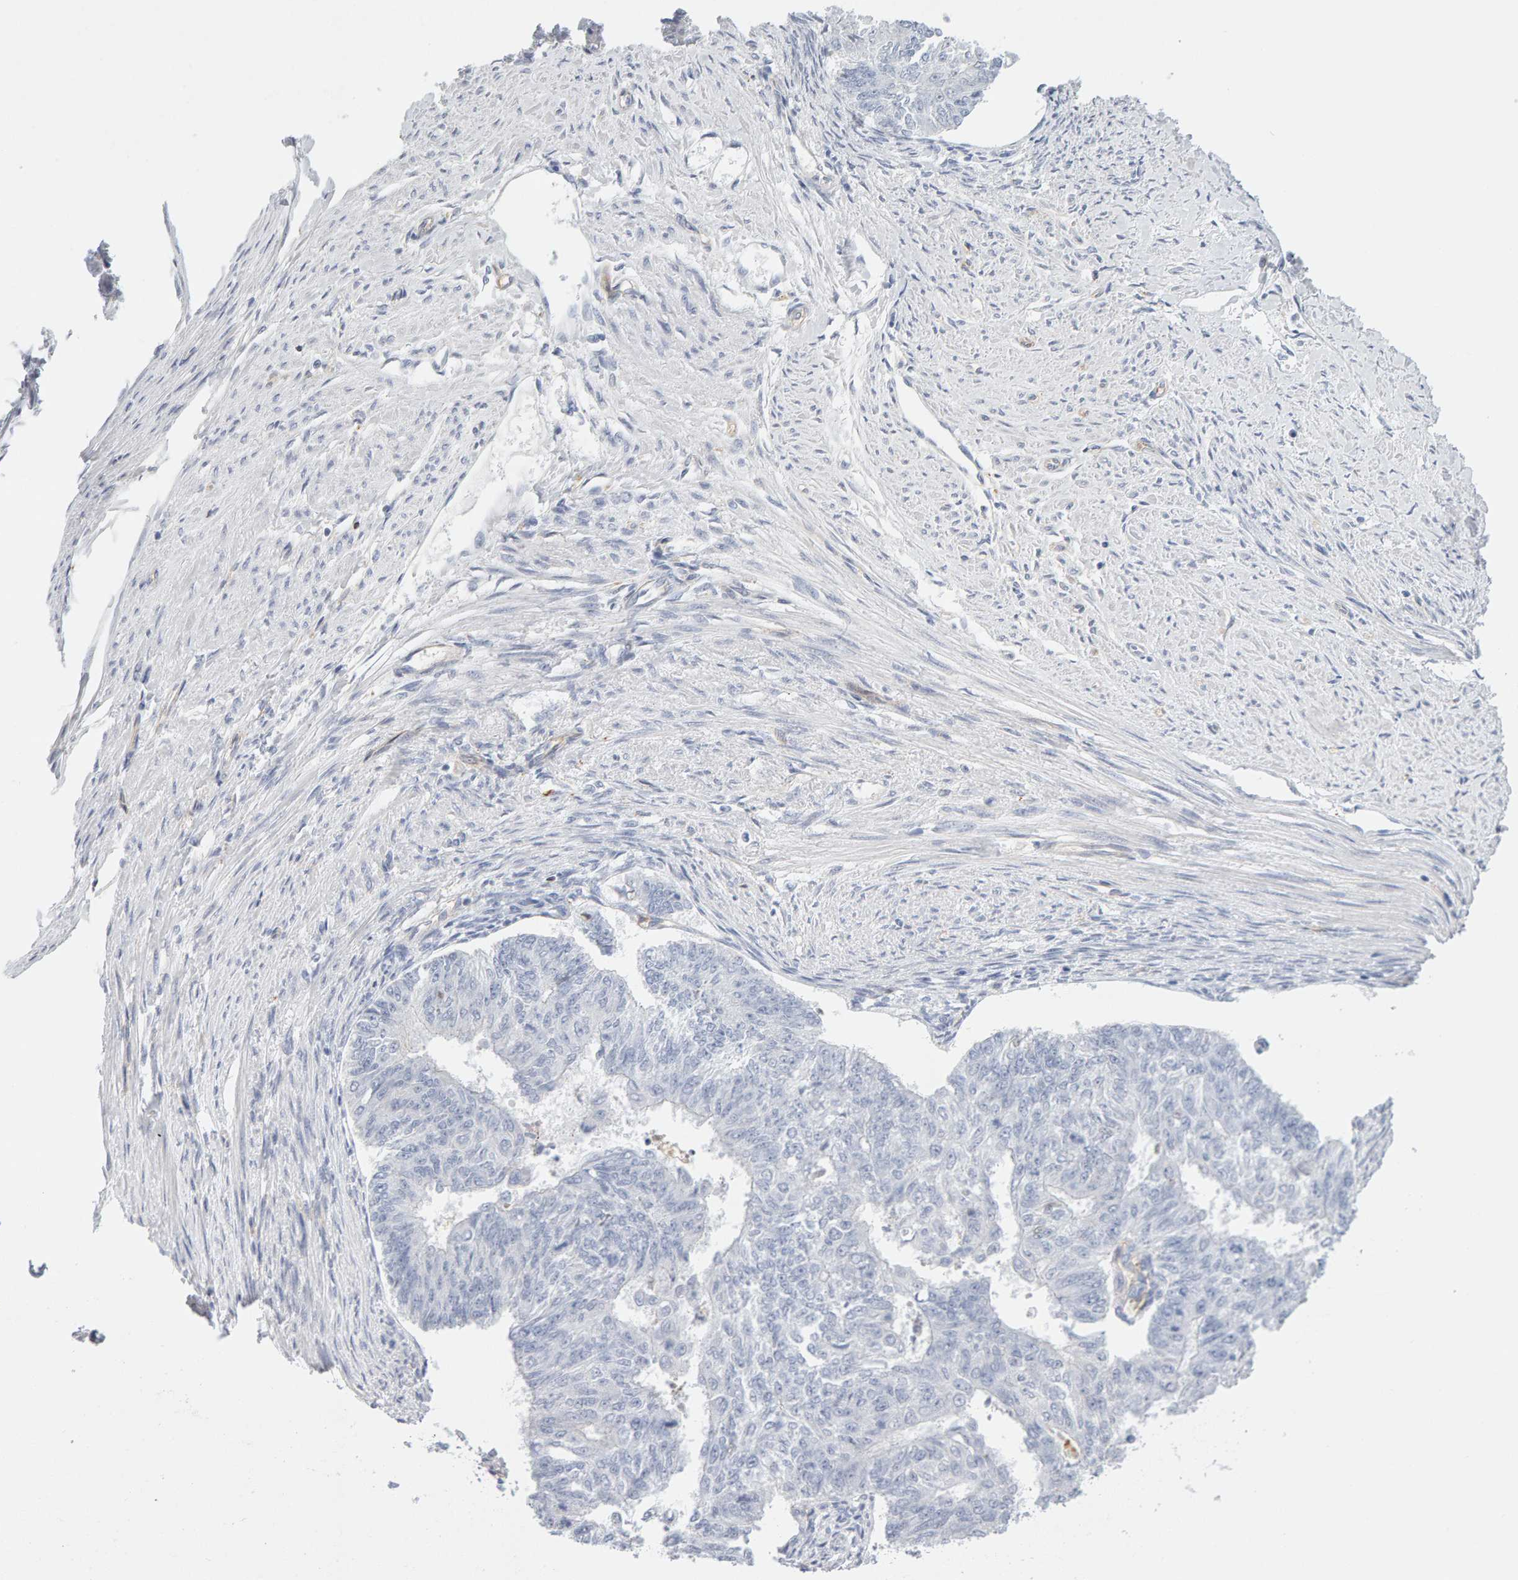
{"staining": {"intensity": "negative", "quantity": "none", "location": "none"}, "tissue": "endometrial cancer", "cell_type": "Tumor cells", "image_type": "cancer", "snomed": [{"axis": "morphology", "description": "Adenocarcinoma, NOS"}, {"axis": "topography", "description": "Endometrium"}], "caption": "The histopathology image reveals no staining of tumor cells in adenocarcinoma (endometrial).", "gene": "METRNL", "patient": {"sex": "female", "age": 32}}